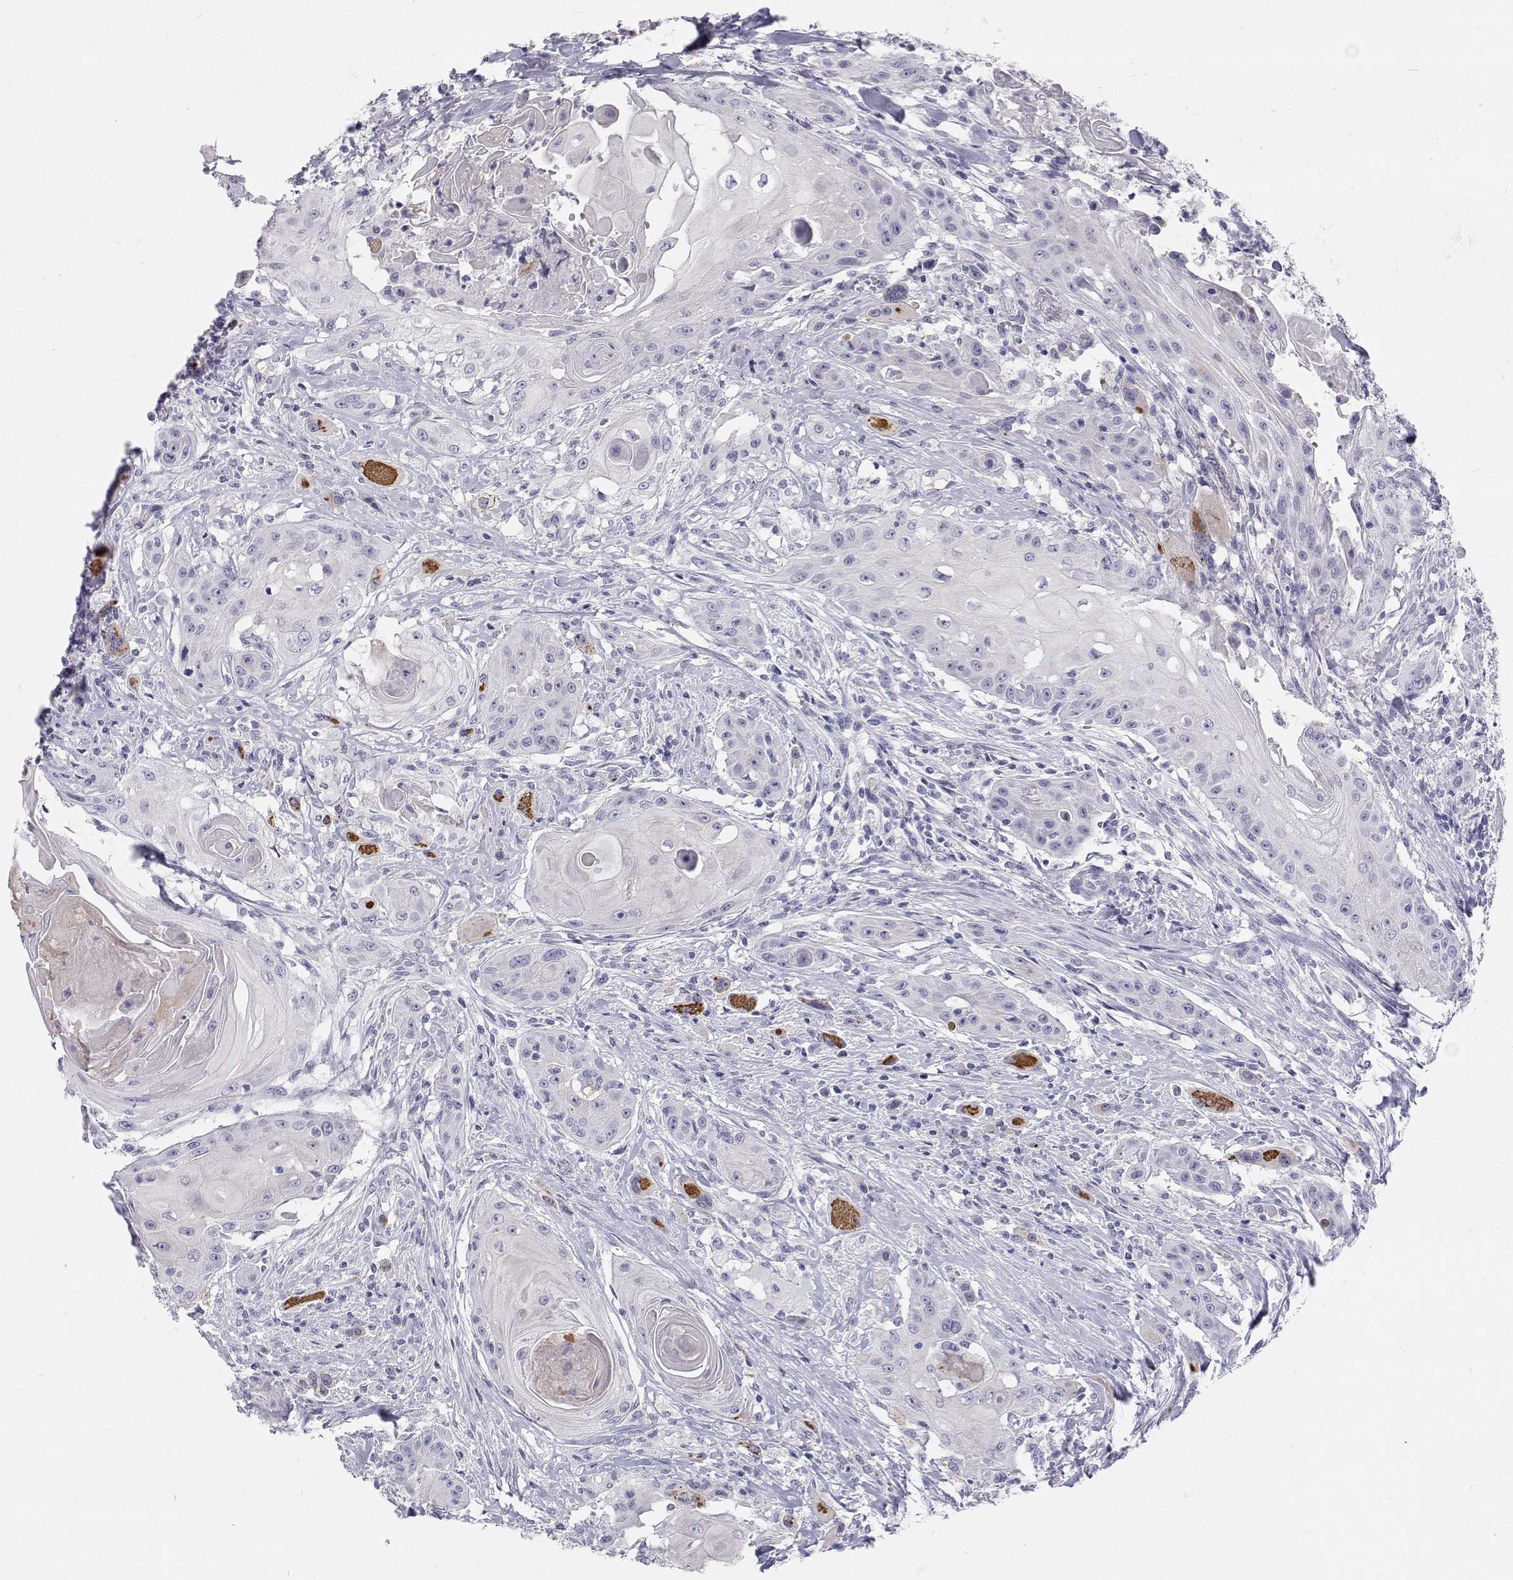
{"staining": {"intensity": "negative", "quantity": "none", "location": "none"}, "tissue": "head and neck cancer", "cell_type": "Tumor cells", "image_type": "cancer", "snomed": [{"axis": "morphology", "description": "Squamous cell carcinoma, NOS"}, {"axis": "topography", "description": "Oral tissue"}, {"axis": "topography", "description": "Head-Neck"}, {"axis": "topography", "description": "Neck, NOS"}], "caption": "IHC of squamous cell carcinoma (head and neck) displays no expression in tumor cells.", "gene": "TTN", "patient": {"sex": "female", "age": 55}}